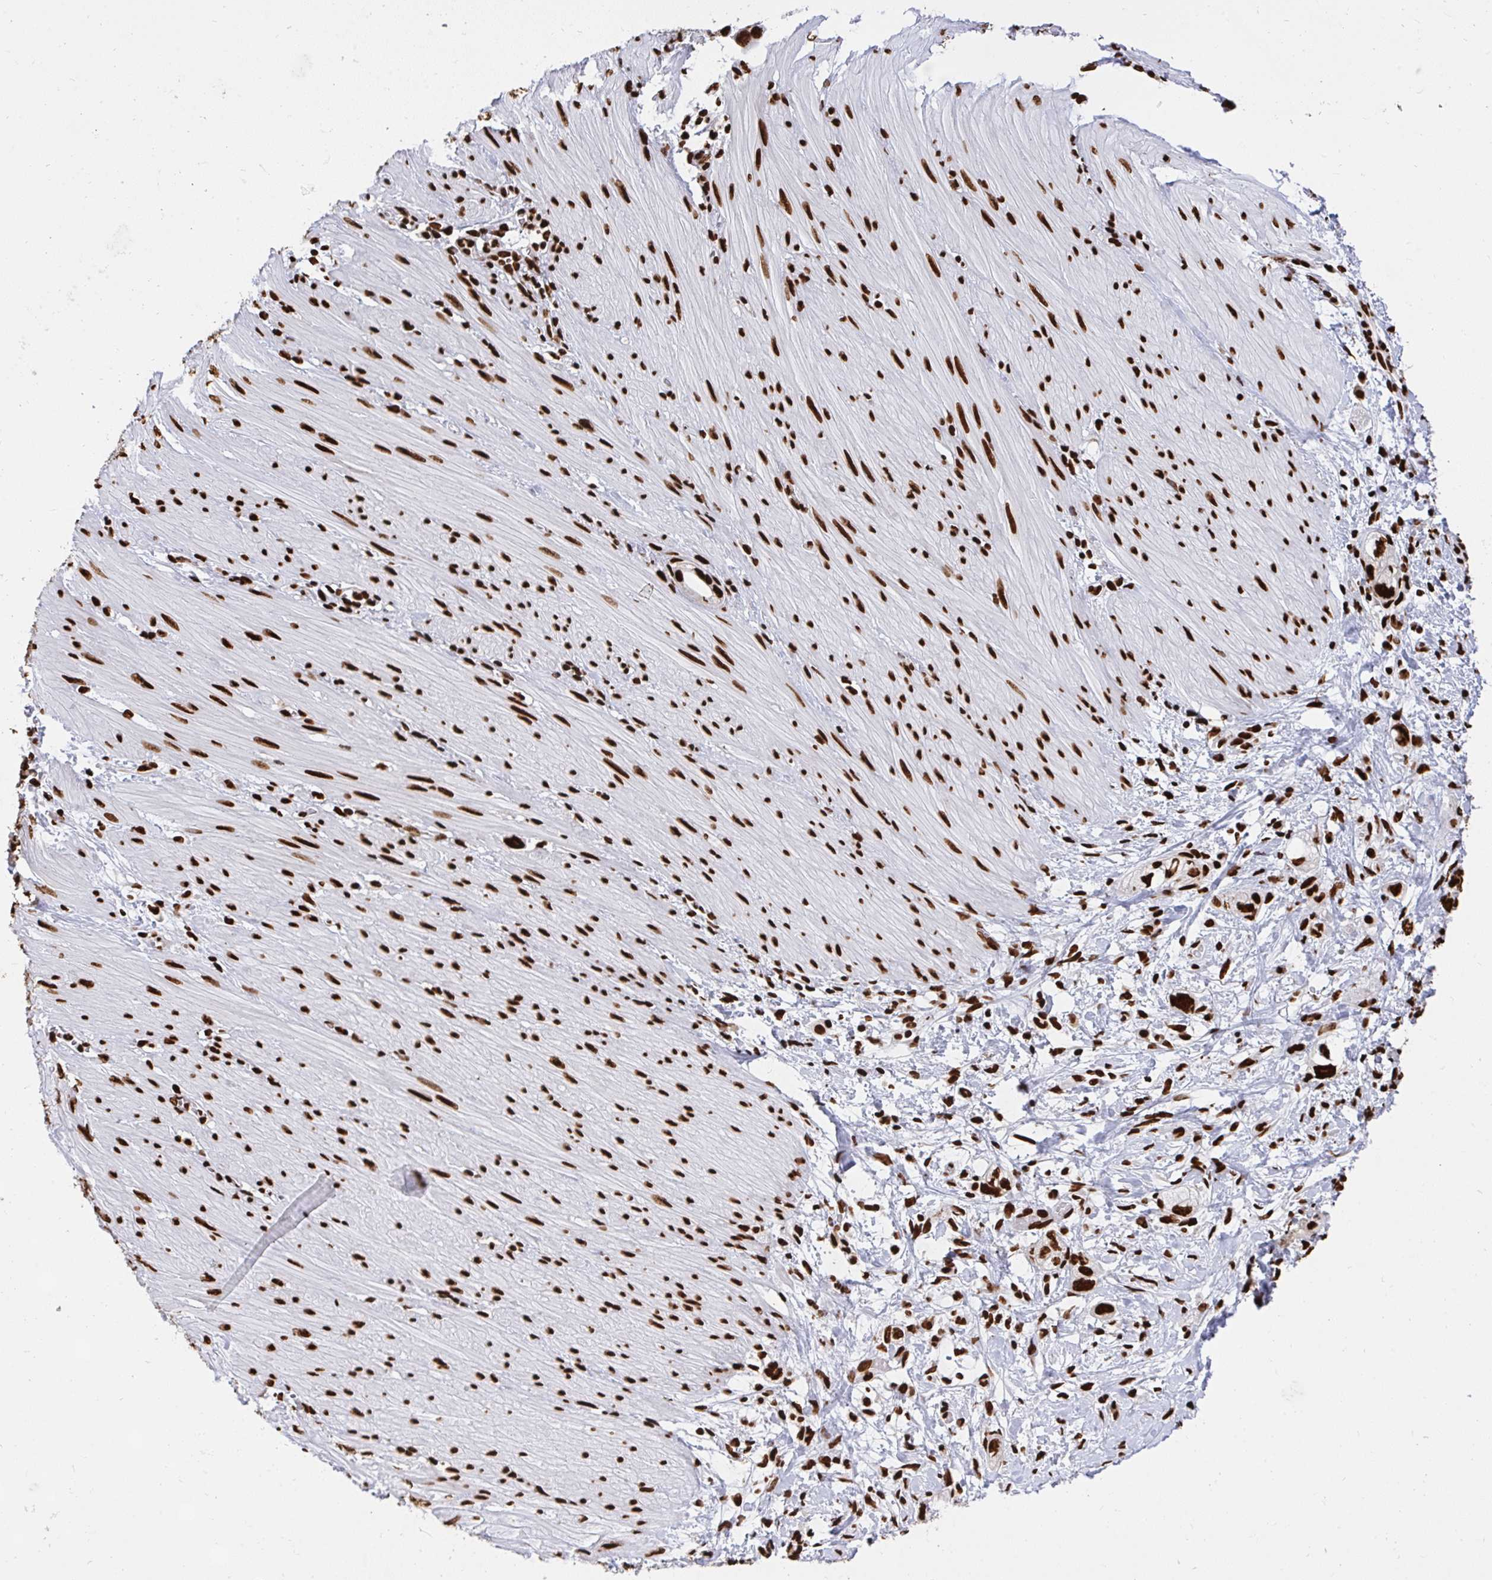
{"staining": {"intensity": "strong", "quantity": ">75%", "location": "nuclear"}, "tissue": "stomach cancer", "cell_type": "Tumor cells", "image_type": "cancer", "snomed": [{"axis": "morphology", "description": "Adenocarcinoma, NOS"}, {"axis": "topography", "description": "Stomach"}, {"axis": "topography", "description": "Stomach, lower"}], "caption": "Strong nuclear staining for a protein is identified in about >75% of tumor cells of stomach cancer (adenocarcinoma) using immunohistochemistry (IHC).", "gene": "HNRNPL", "patient": {"sex": "female", "age": 48}}